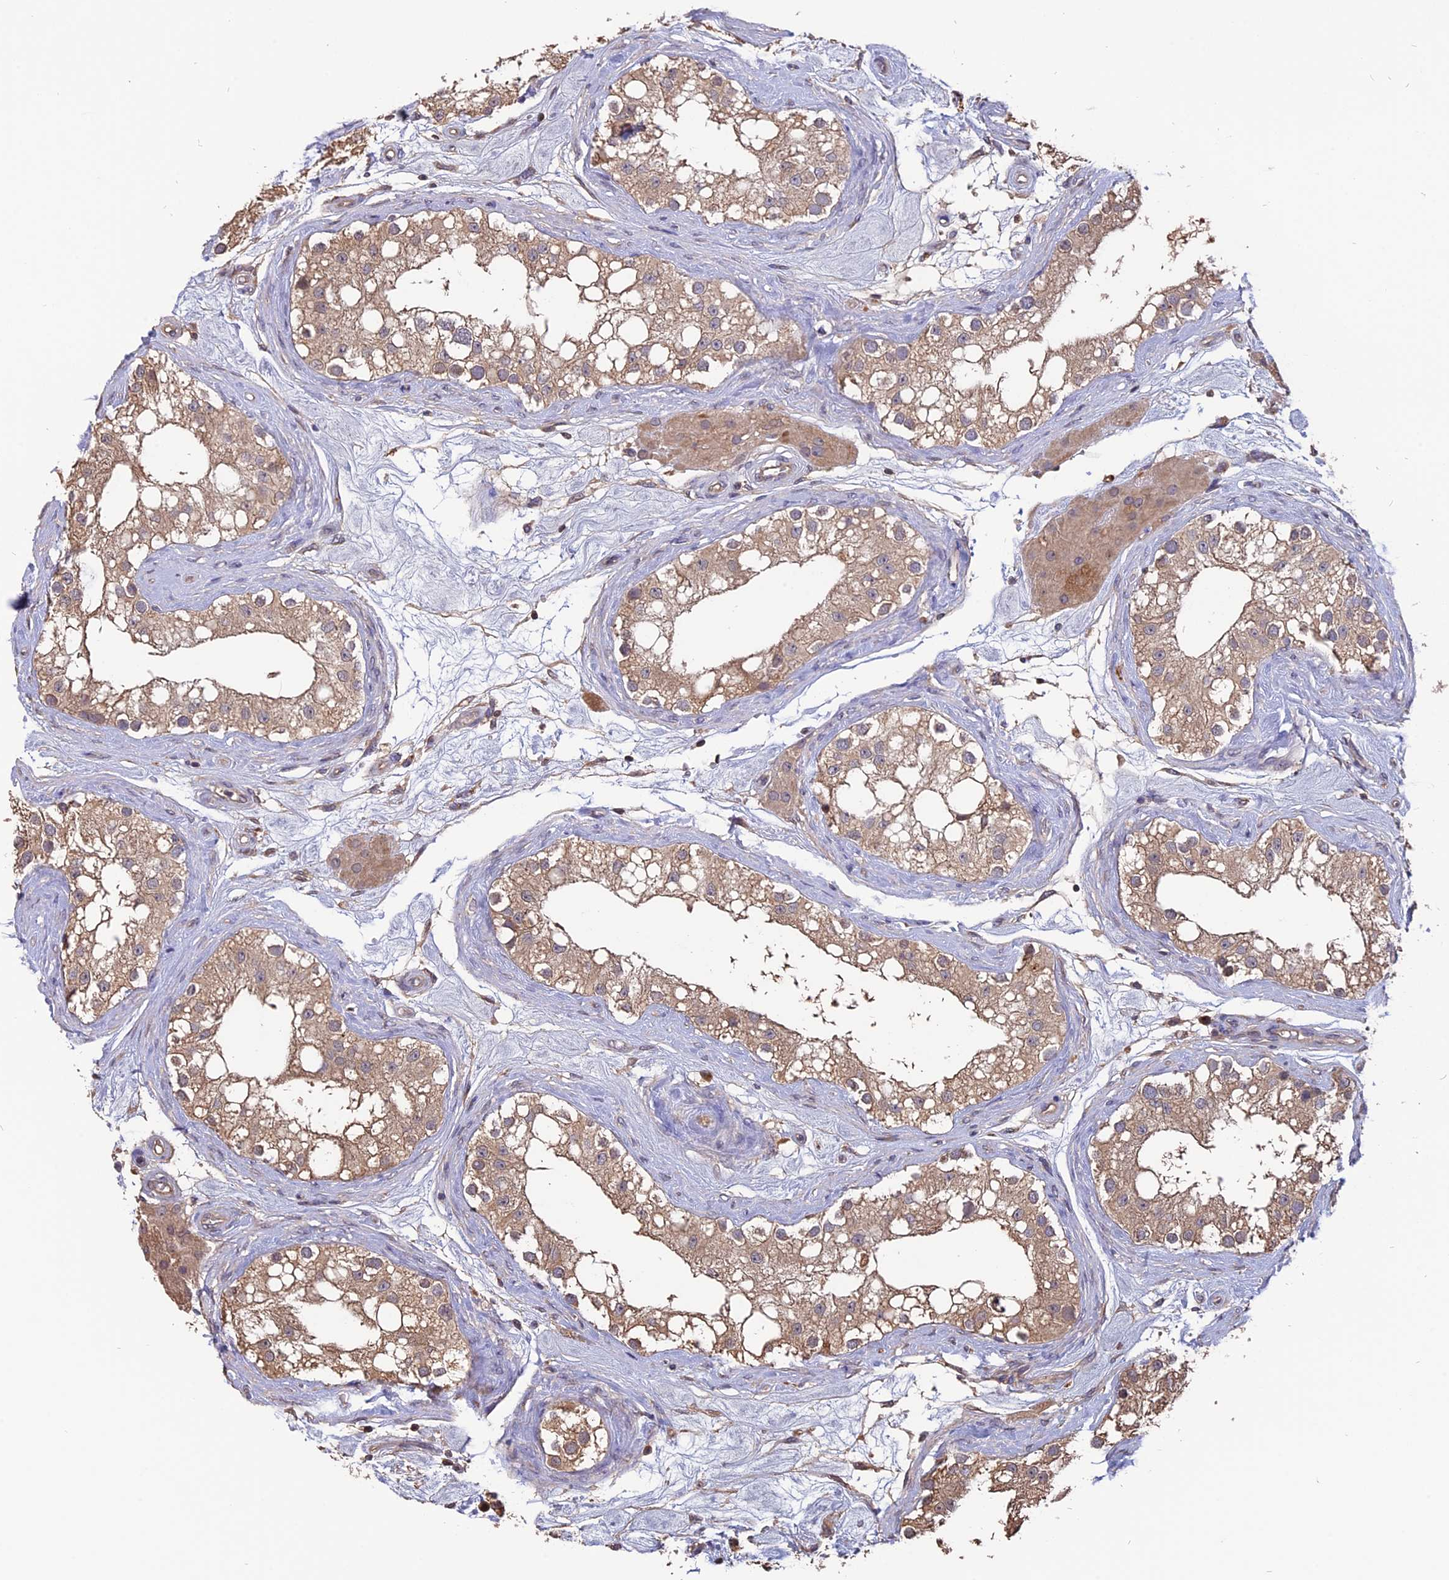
{"staining": {"intensity": "weak", "quantity": "25%-75%", "location": "cytoplasmic/membranous"}, "tissue": "testis", "cell_type": "Cells in seminiferous ducts", "image_type": "normal", "snomed": [{"axis": "morphology", "description": "Normal tissue, NOS"}, {"axis": "topography", "description": "Testis"}], "caption": "Cells in seminiferous ducts display low levels of weak cytoplasmic/membranous staining in about 25%-75% of cells in unremarkable testis.", "gene": "CARMIL2", "patient": {"sex": "male", "age": 84}}